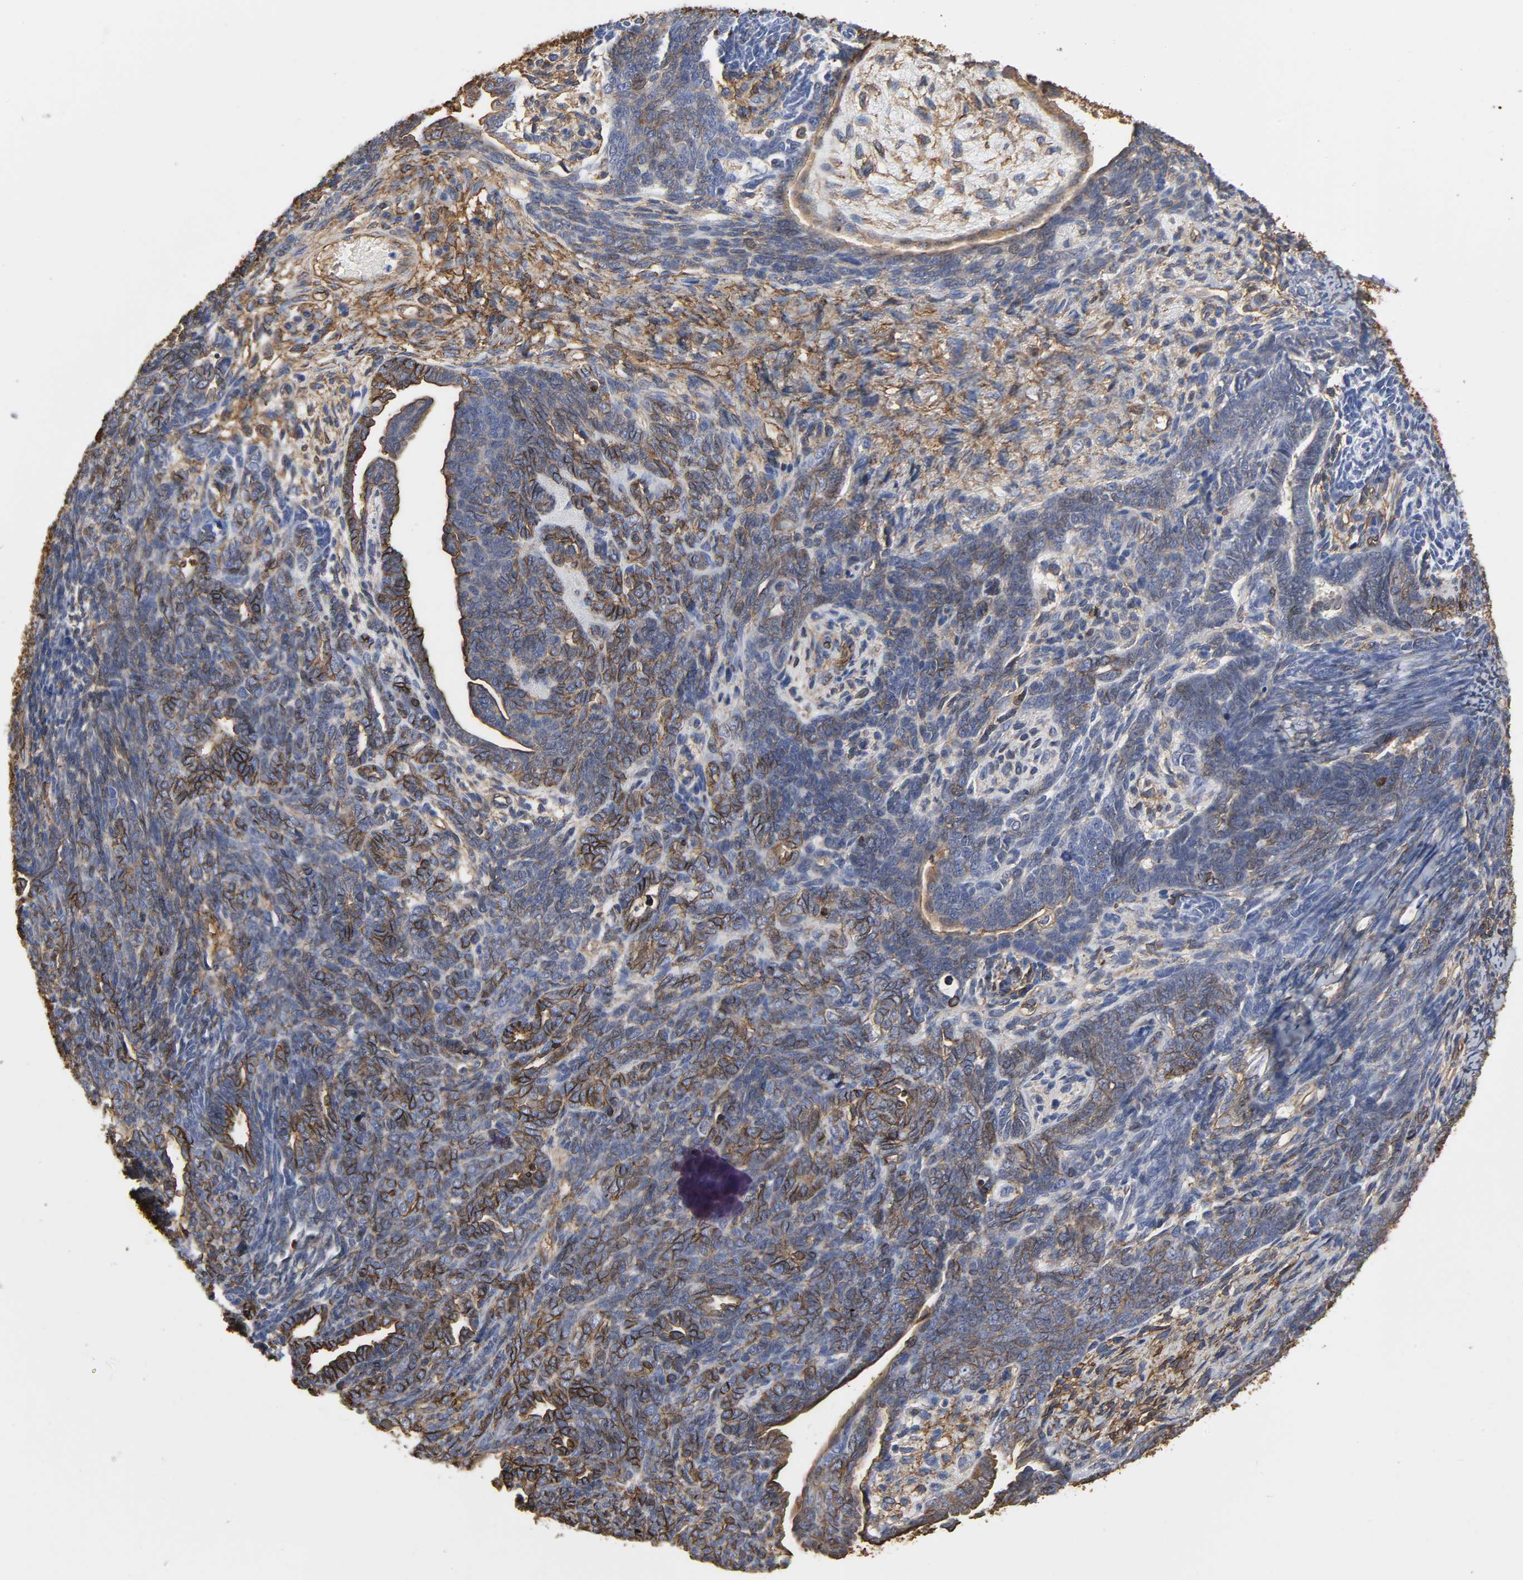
{"staining": {"intensity": "moderate", "quantity": "25%-75%", "location": "cytoplasmic/membranous"}, "tissue": "endometrial cancer", "cell_type": "Tumor cells", "image_type": "cancer", "snomed": [{"axis": "morphology", "description": "Neoplasm, malignant, NOS"}, {"axis": "topography", "description": "Endometrium"}], "caption": "A high-resolution photomicrograph shows immunohistochemistry staining of neoplasm (malignant) (endometrial), which shows moderate cytoplasmic/membranous positivity in approximately 25%-75% of tumor cells. (DAB IHC, brown staining for protein, blue staining for nuclei).", "gene": "ANXA2", "patient": {"sex": "female", "age": 74}}